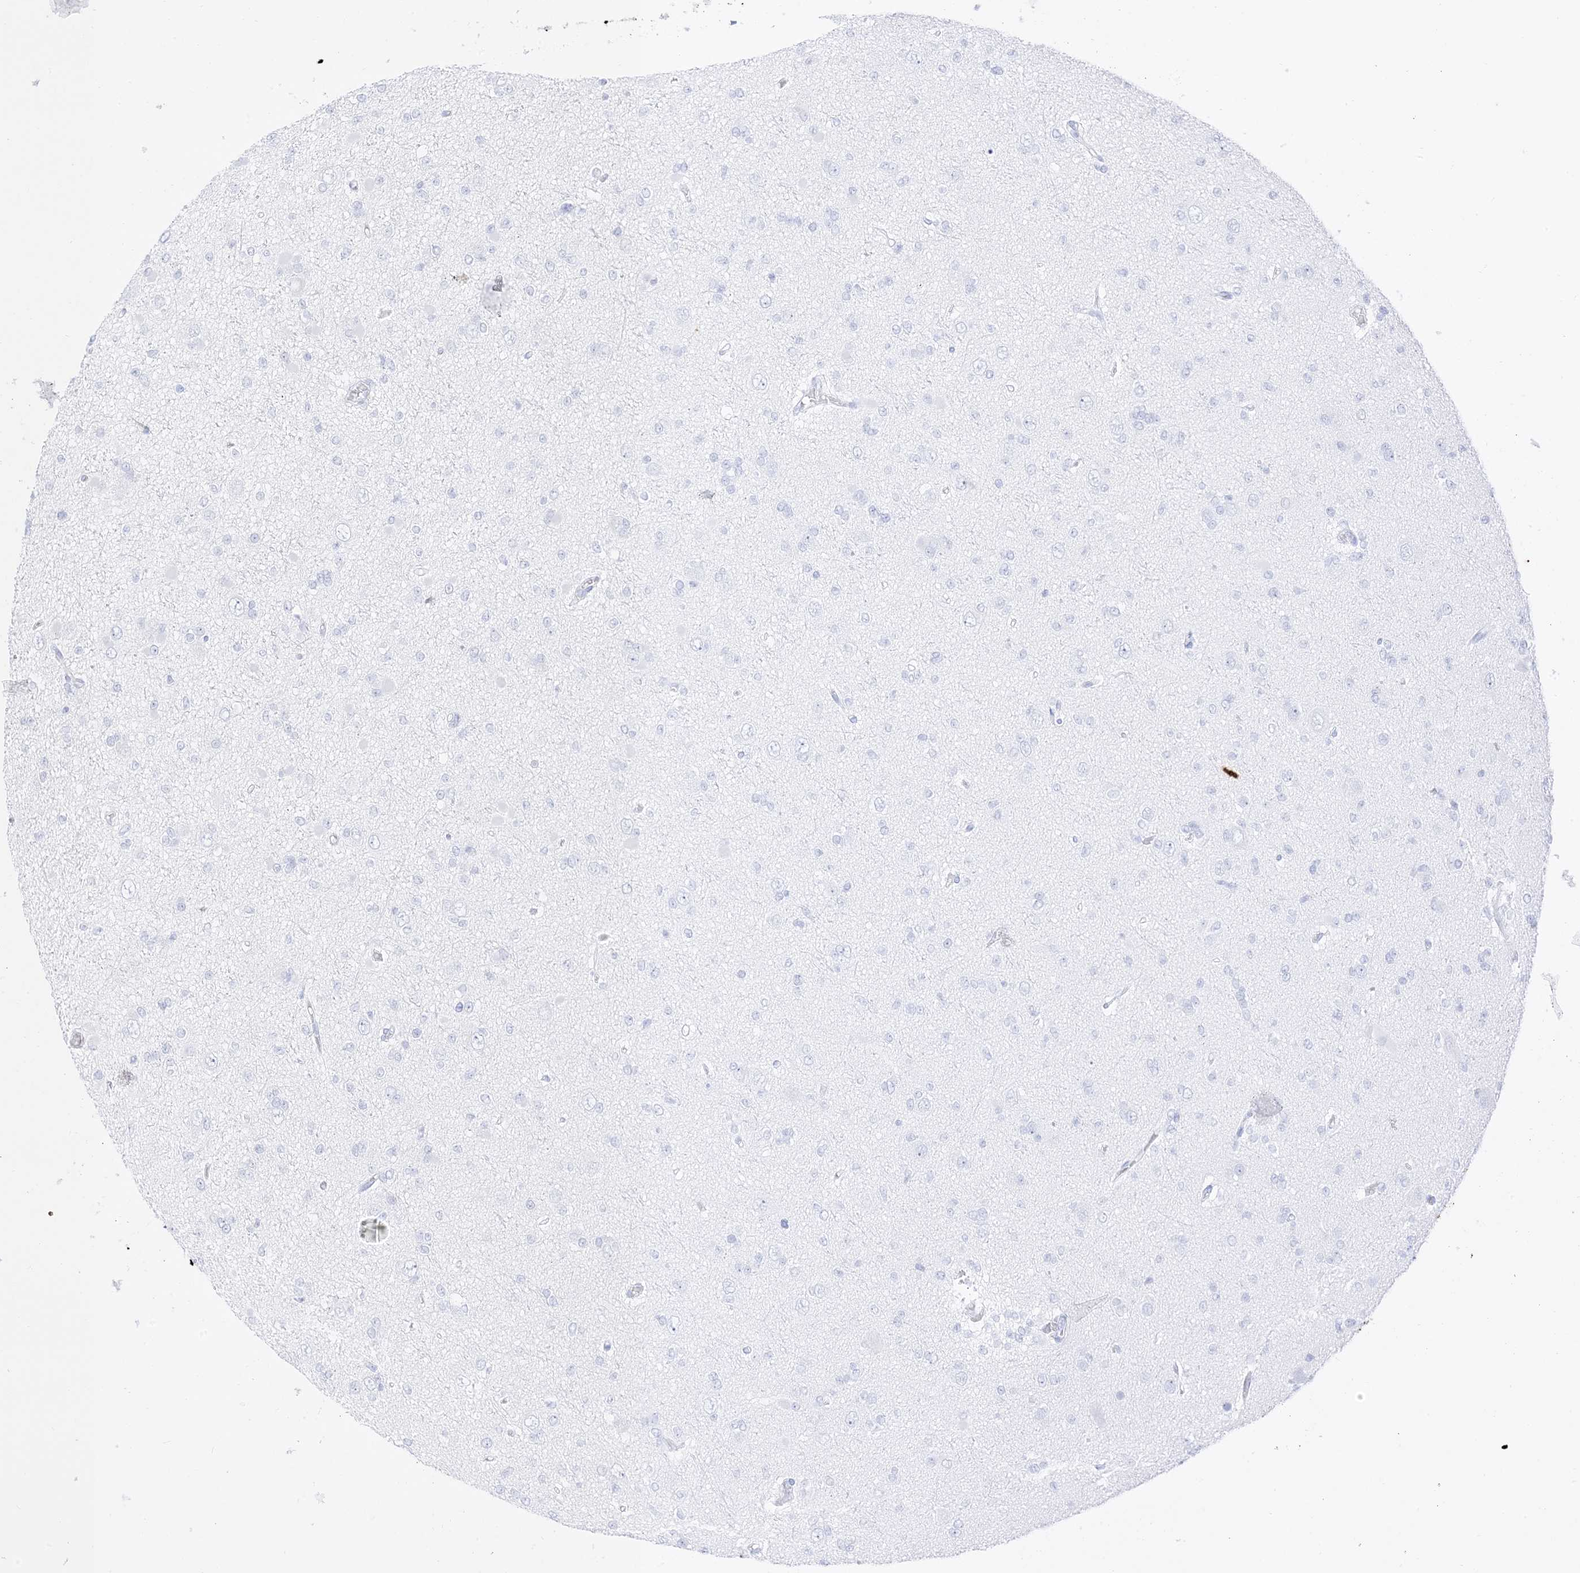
{"staining": {"intensity": "negative", "quantity": "none", "location": "none"}, "tissue": "glioma", "cell_type": "Tumor cells", "image_type": "cancer", "snomed": [{"axis": "morphology", "description": "Glioma, malignant, Low grade"}, {"axis": "topography", "description": "Brain"}], "caption": "The photomicrograph exhibits no significant expression in tumor cells of low-grade glioma (malignant).", "gene": "RAC1", "patient": {"sex": "female", "age": 22}}